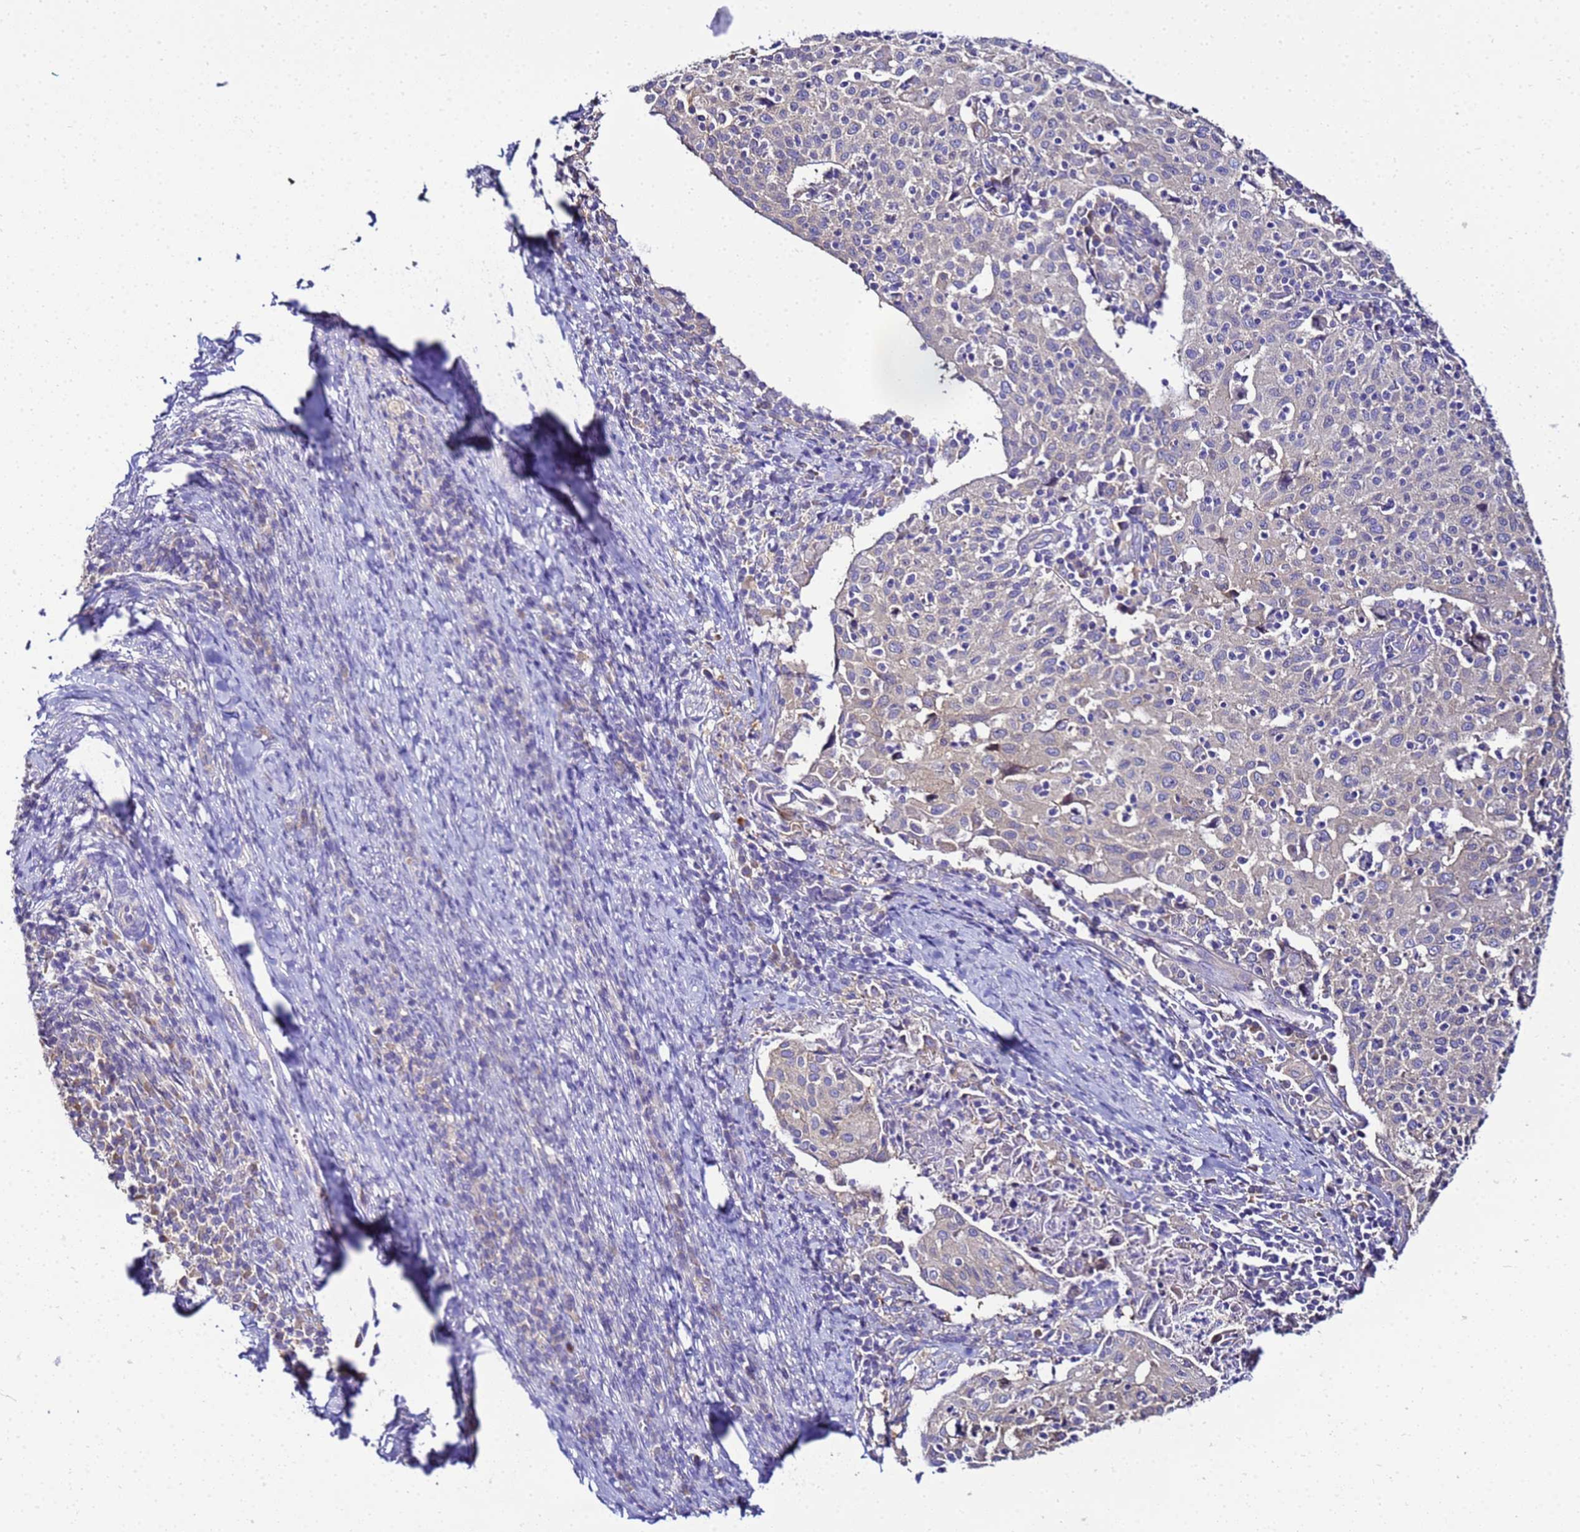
{"staining": {"intensity": "moderate", "quantity": "<25%", "location": "cytoplasmic/membranous"}, "tissue": "cervical cancer", "cell_type": "Tumor cells", "image_type": "cancer", "snomed": [{"axis": "morphology", "description": "Squamous cell carcinoma, NOS"}, {"axis": "topography", "description": "Cervix"}], "caption": "Cervical cancer tissue reveals moderate cytoplasmic/membranous positivity in about <25% of tumor cells (Brightfield microscopy of DAB IHC at high magnification).", "gene": "NARS1", "patient": {"sex": "female", "age": 52}}